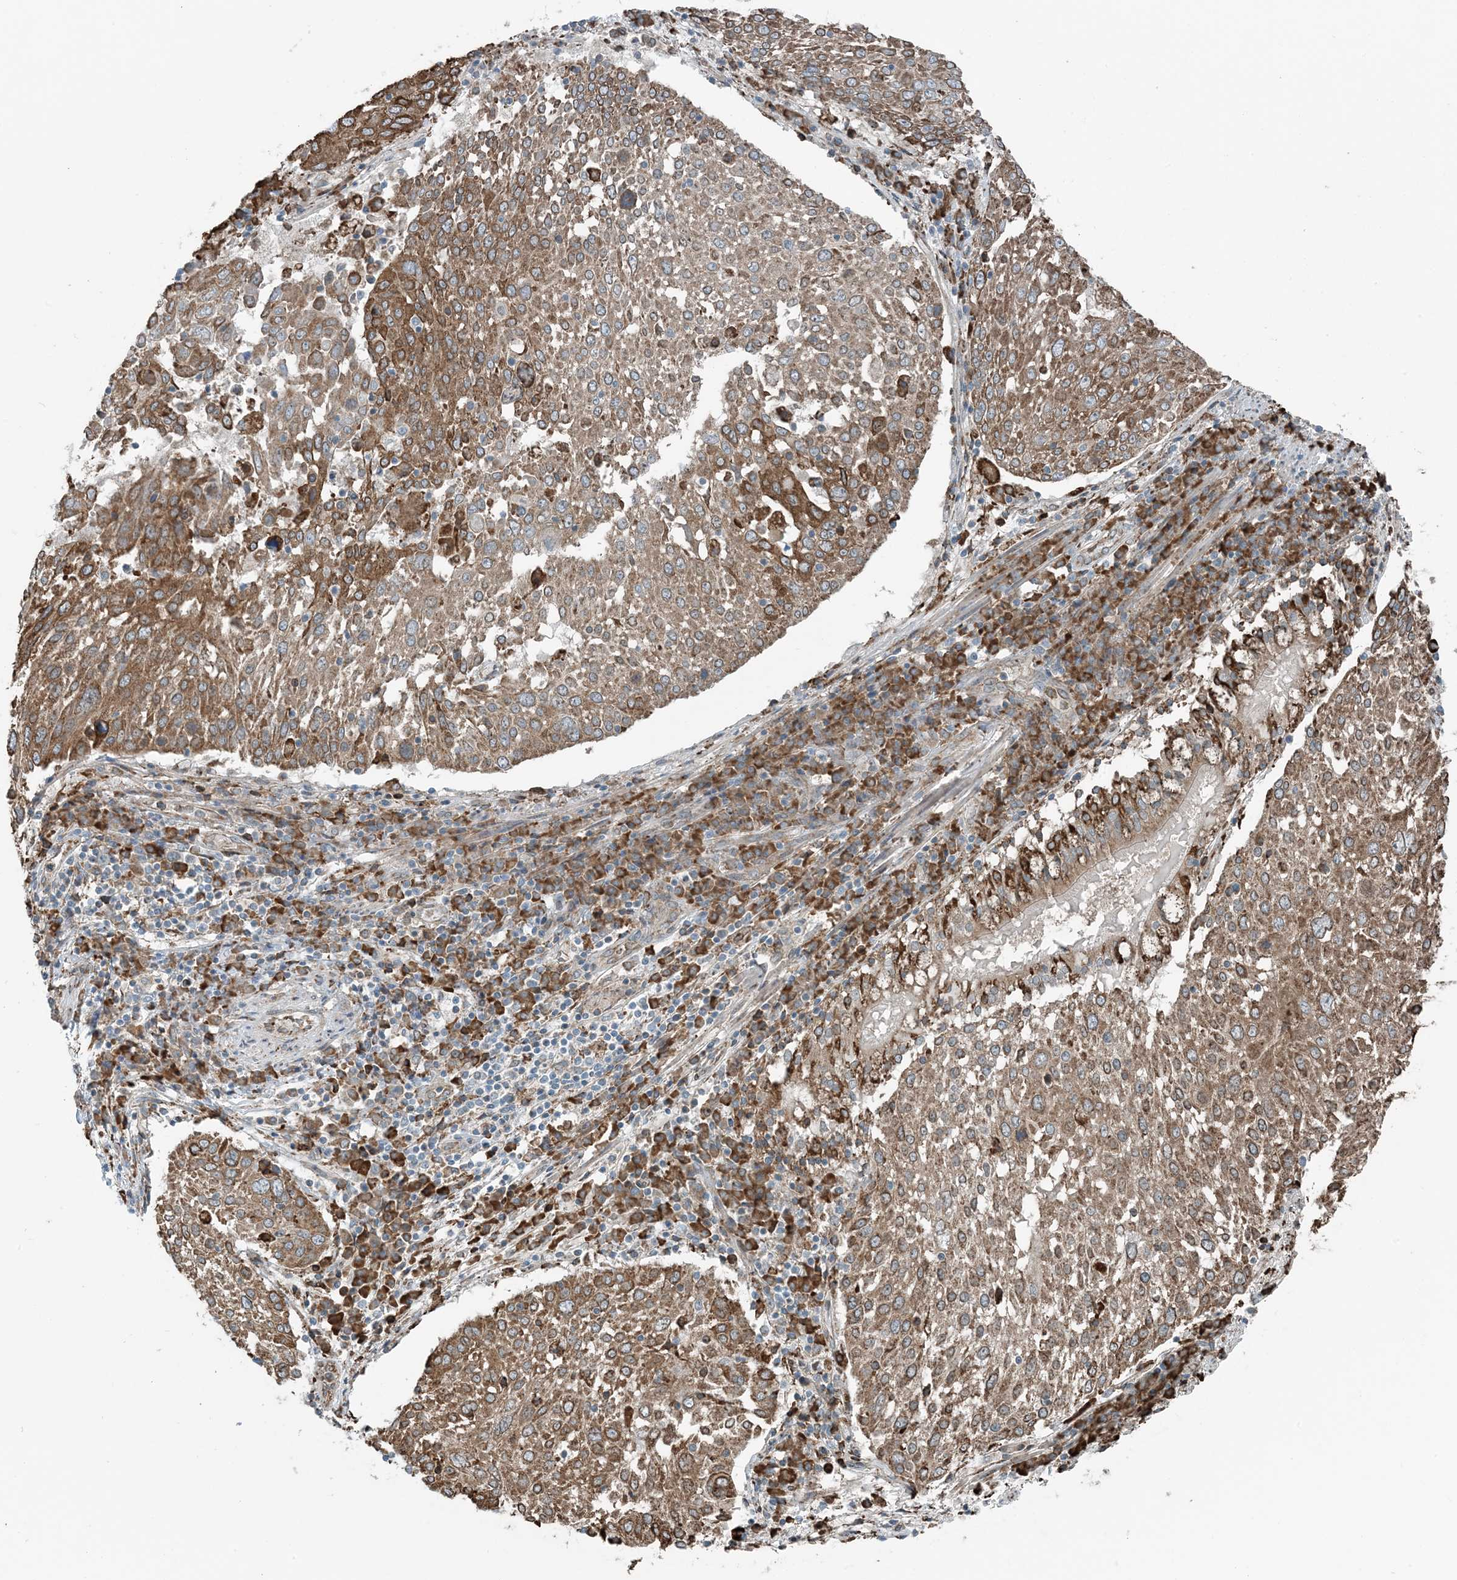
{"staining": {"intensity": "moderate", "quantity": ">75%", "location": "cytoplasmic/membranous"}, "tissue": "lung cancer", "cell_type": "Tumor cells", "image_type": "cancer", "snomed": [{"axis": "morphology", "description": "Squamous cell carcinoma, NOS"}, {"axis": "topography", "description": "Lung"}], "caption": "Tumor cells demonstrate medium levels of moderate cytoplasmic/membranous expression in about >75% of cells in human squamous cell carcinoma (lung). (DAB (3,3'-diaminobenzidine) IHC, brown staining for protein, blue staining for nuclei).", "gene": "CERKL", "patient": {"sex": "male", "age": 65}}